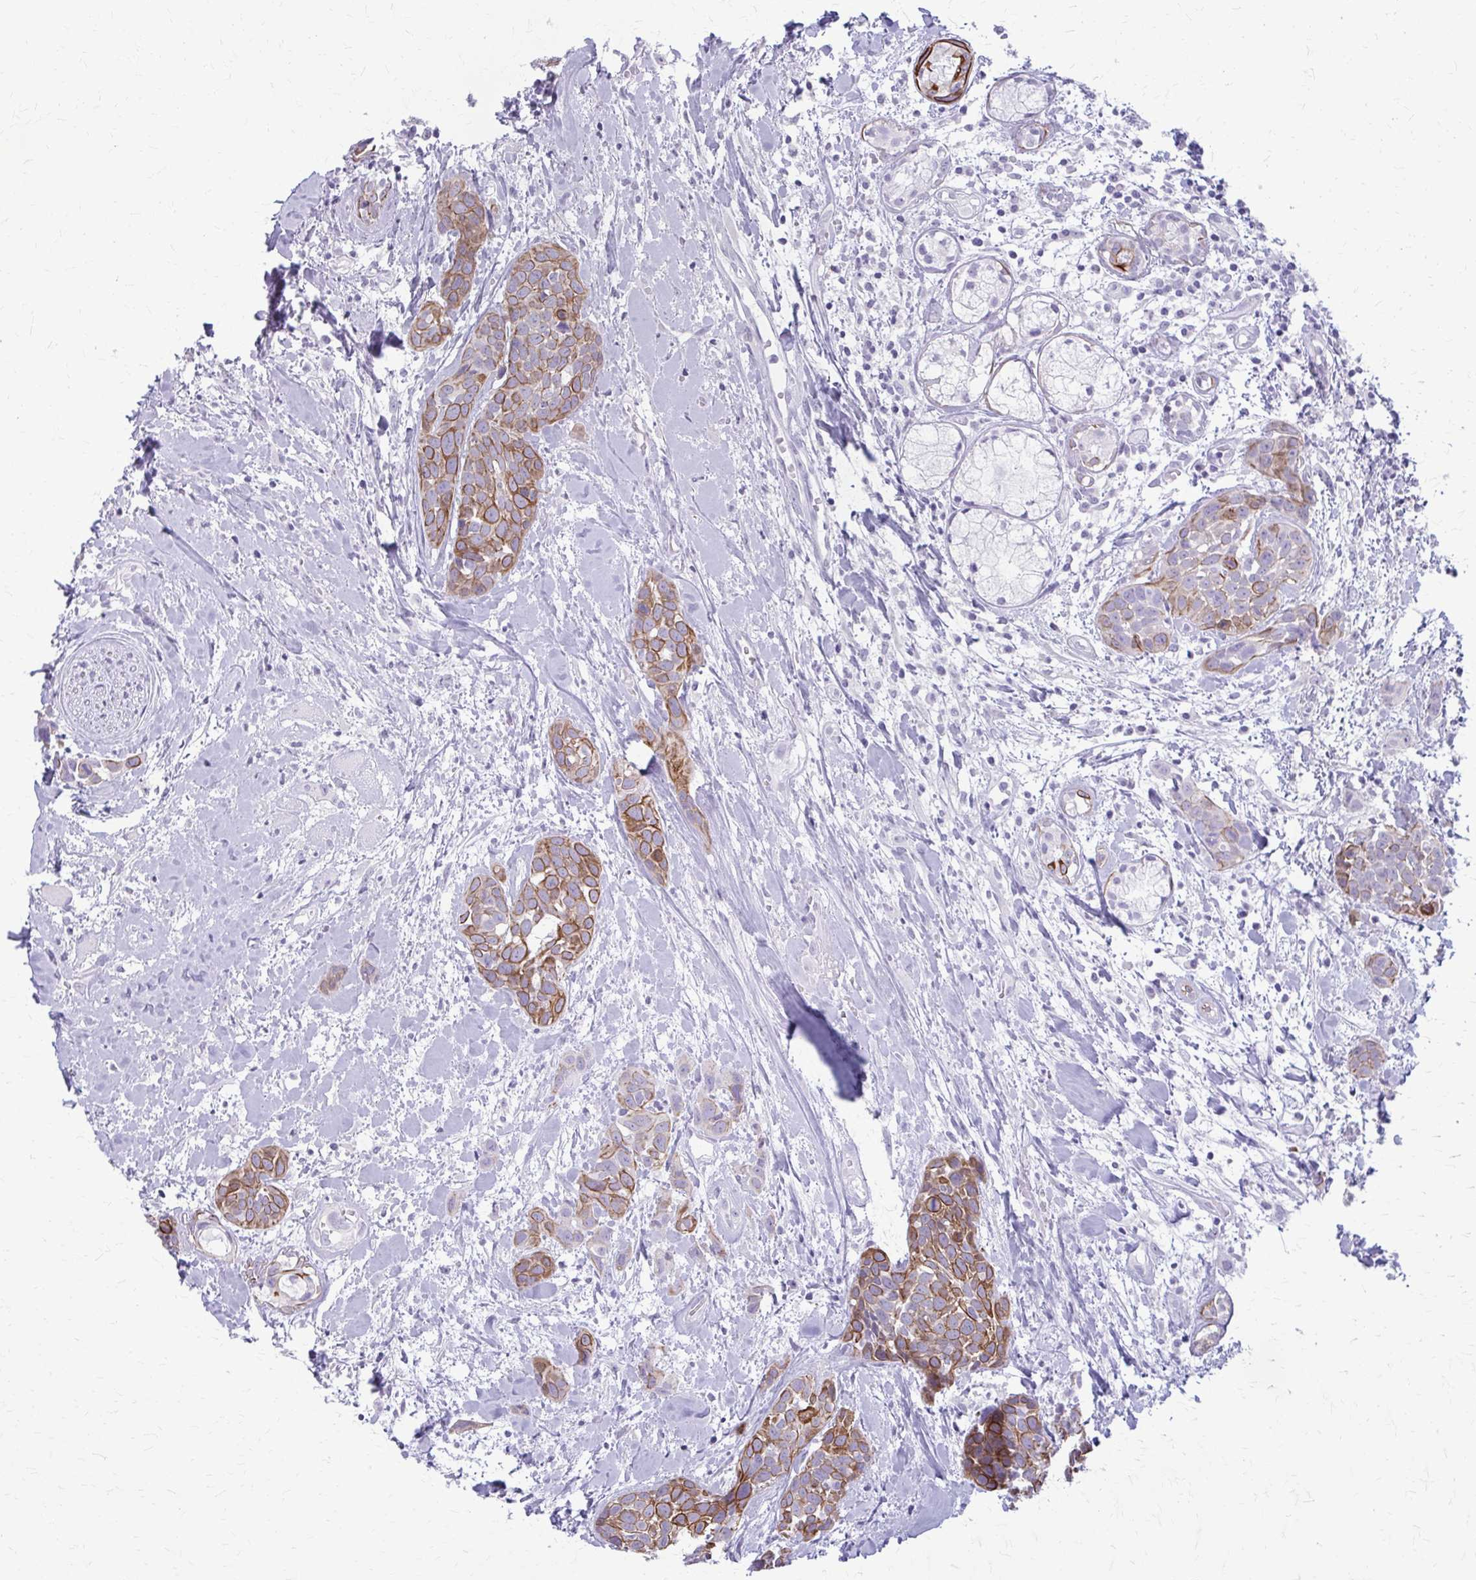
{"staining": {"intensity": "strong", "quantity": ">75%", "location": "cytoplasmic/membranous"}, "tissue": "head and neck cancer", "cell_type": "Tumor cells", "image_type": "cancer", "snomed": [{"axis": "morphology", "description": "Squamous cell carcinoma, NOS"}, {"axis": "topography", "description": "Head-Neck"}], "caption": "Protein positivity by immunohistochemistry shows strong cytoplasmic/membranous positivity in approximately >75% of tumor cells in head and neck cancer. (Brightfield microscopy of DAB IHC at high magnification).", "gene": "KRT5", "patient": {"sex": "female", "age": 50}}